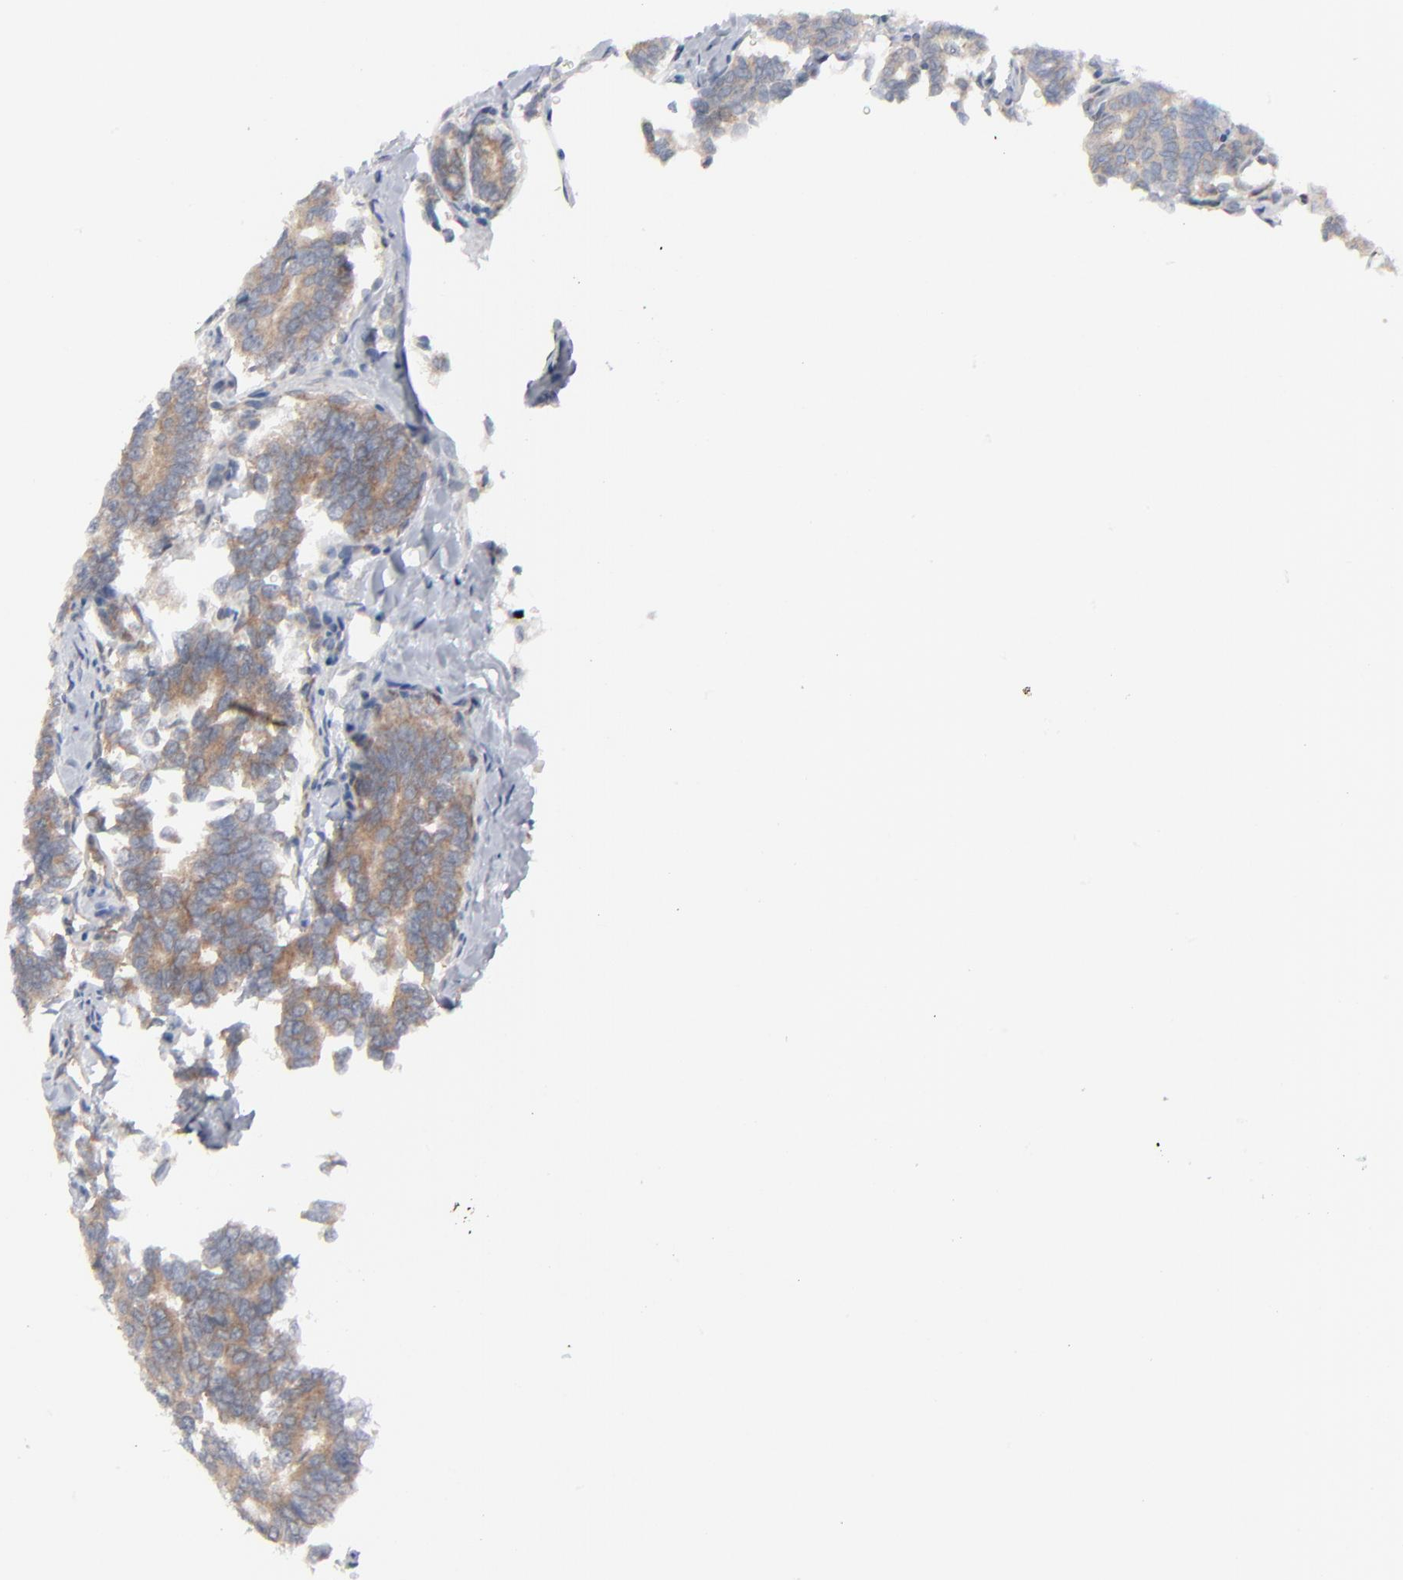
{"staining": {"intensity": "weak", "quantity": "25%-75%", "location": "cytoplasmic/membranous"}, "tissue": "thyroid cancer", "cell_type": "Tumor cells", "image_type": "cancer", "snomed": [{"axis": "morphology", "description": "Papillary adenocarcinoma, NOS"}, {"axis": "topography", "description": "Thyroid gland"}], "caption": "Immunohistochemistry photomicrograph of neoplastic tissue: thyroid papillary adenocarcinoma stained using immunohistochemistry (IHC) demonstrates low levels of weak protein expression localized specifically in the cytoplasmic/membranous of tumor cells, appearing as a cytoplasmic/membranous brown color.", "gene": "RPS6KB1", "patient": {"sex": "female", "age": 35}}